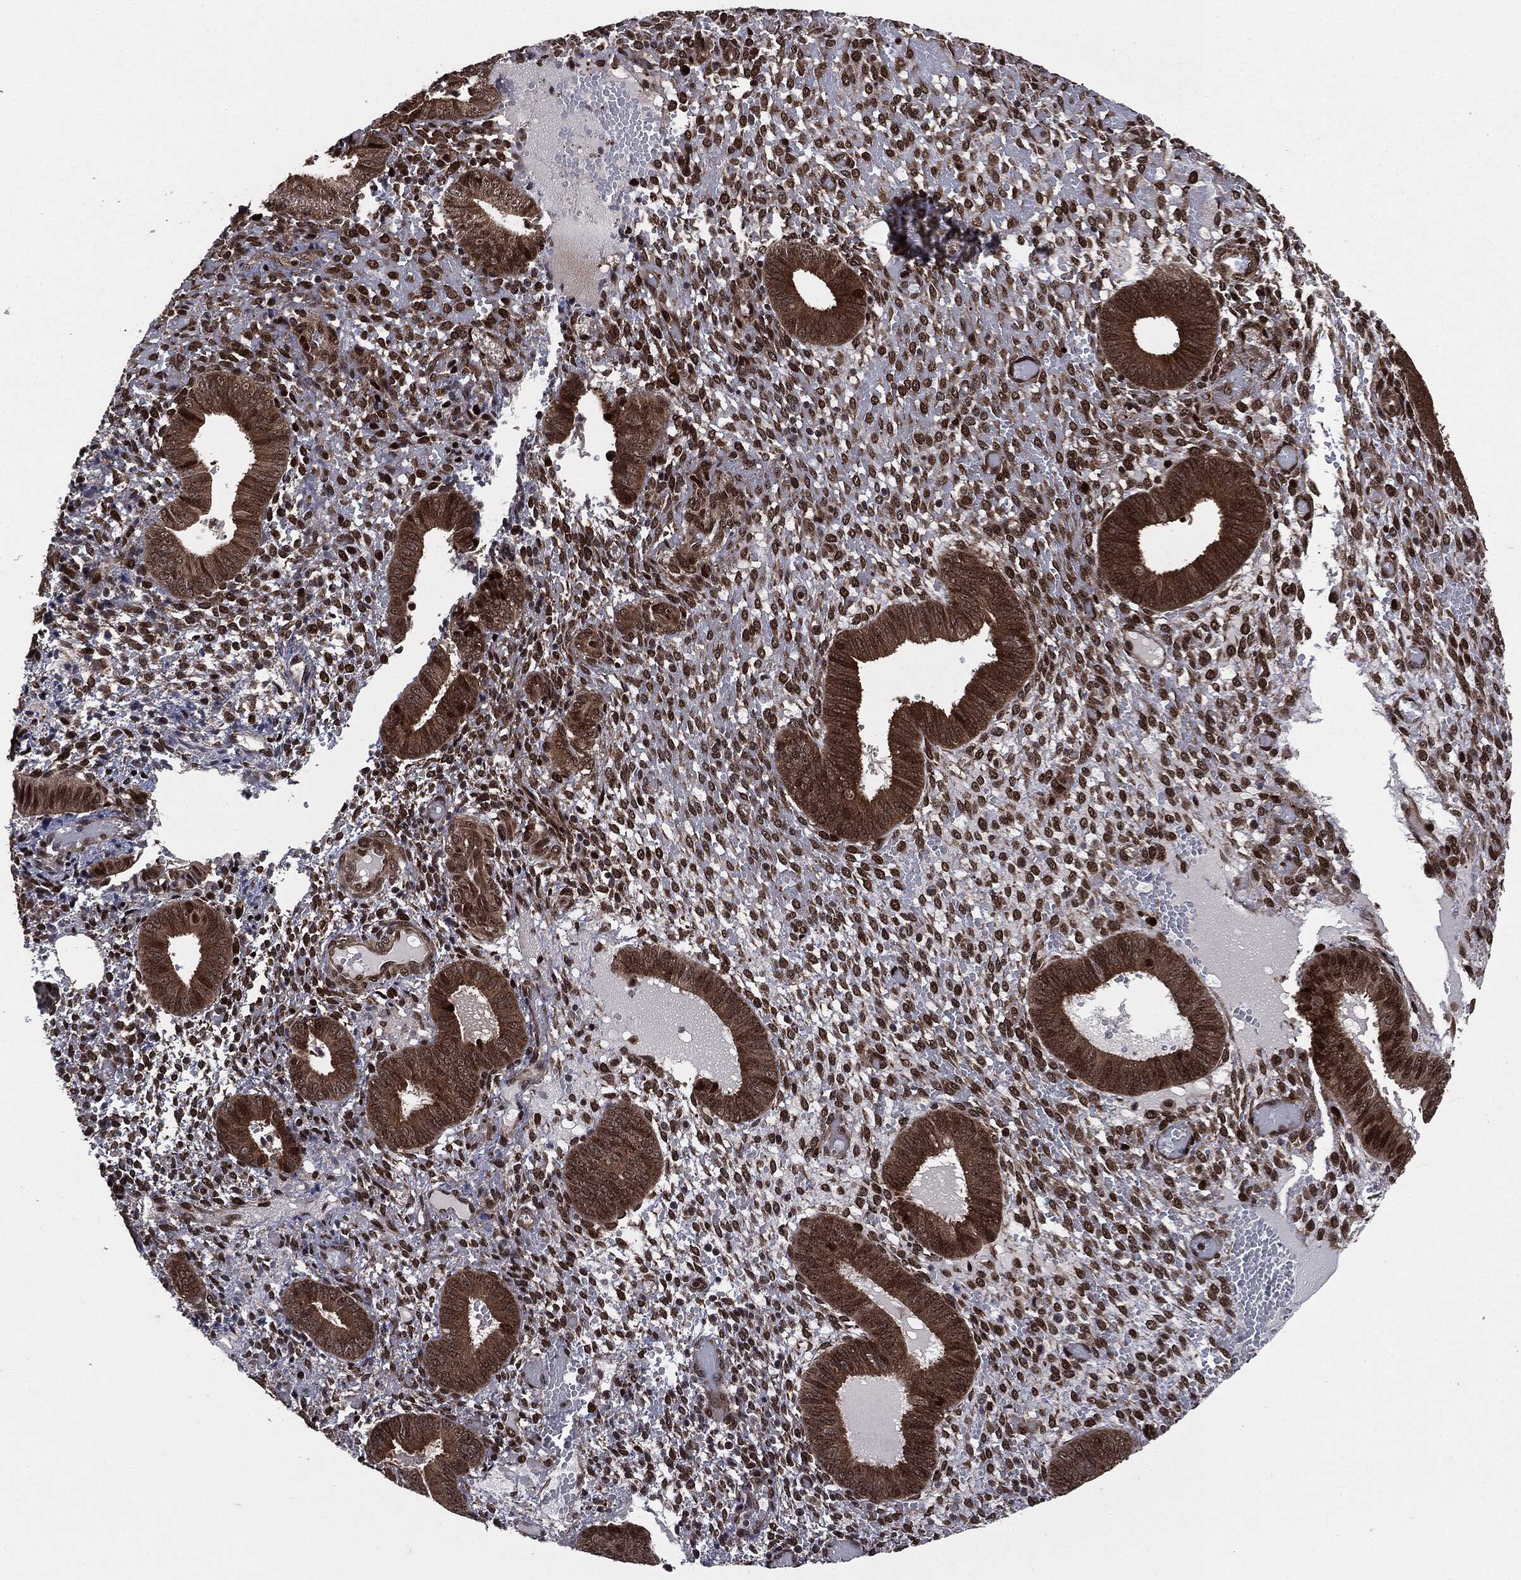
{"staining": {"intensity": "strong", "quantity": "25%-75%", "location": "nuclear"}, "tissue": "endometrium", "cell_type": "Cells in endometrial stroma", "image_type": "normal", "snomed": [{"axis": "morphology", "description": "Normal tissue, NOS"}, {"axis": "topography", "description": "Endometrium"}], "caption": "IHC histopathology image of unremarkable human endometrium stained for a protein (brown), which shows high levels of strong nuclear staining in about 25%-75% of cells in endometrial stroma.", "gene": "SMAD4", "patient": {"sex": "female", "age": 42}}